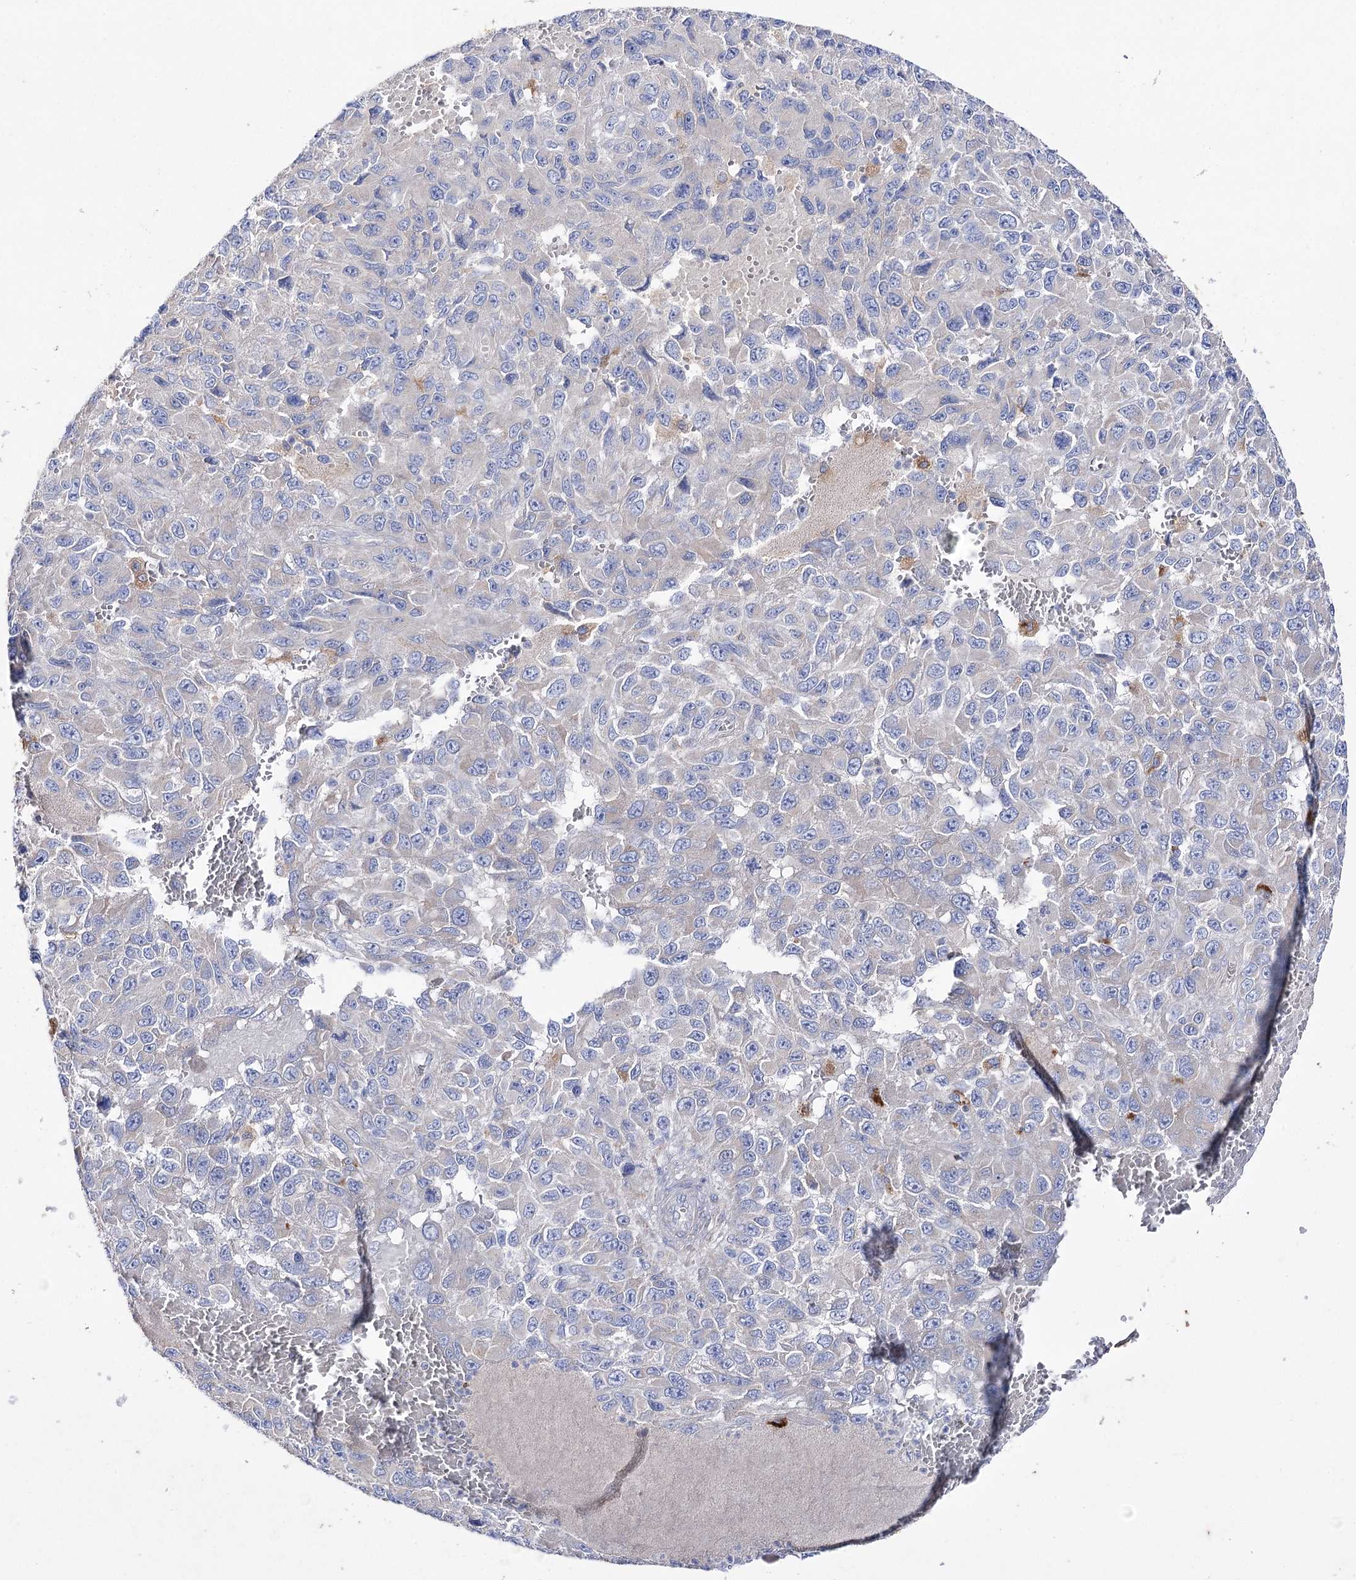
{"staining": {"intensity": "negative", "quantity": "none", "location": "none"}, "tissue": "melanoma", "cell_type": "Tumor cells", "image_type": "cancer", "snomed": [{"axis": "morphology", "description": "Normal tissue, NOS"}, {"axis": "morphology", "description": "Malignant melanoma, NOS"}, {"axis": "topography", "description": "Skin"}], "caption": "Malignant melanoma stained for a protein using immunohistochemistry displays no staining tumor cells.", "gene": "NAGLU", "patient": {"sex": "female", "age": 96}}